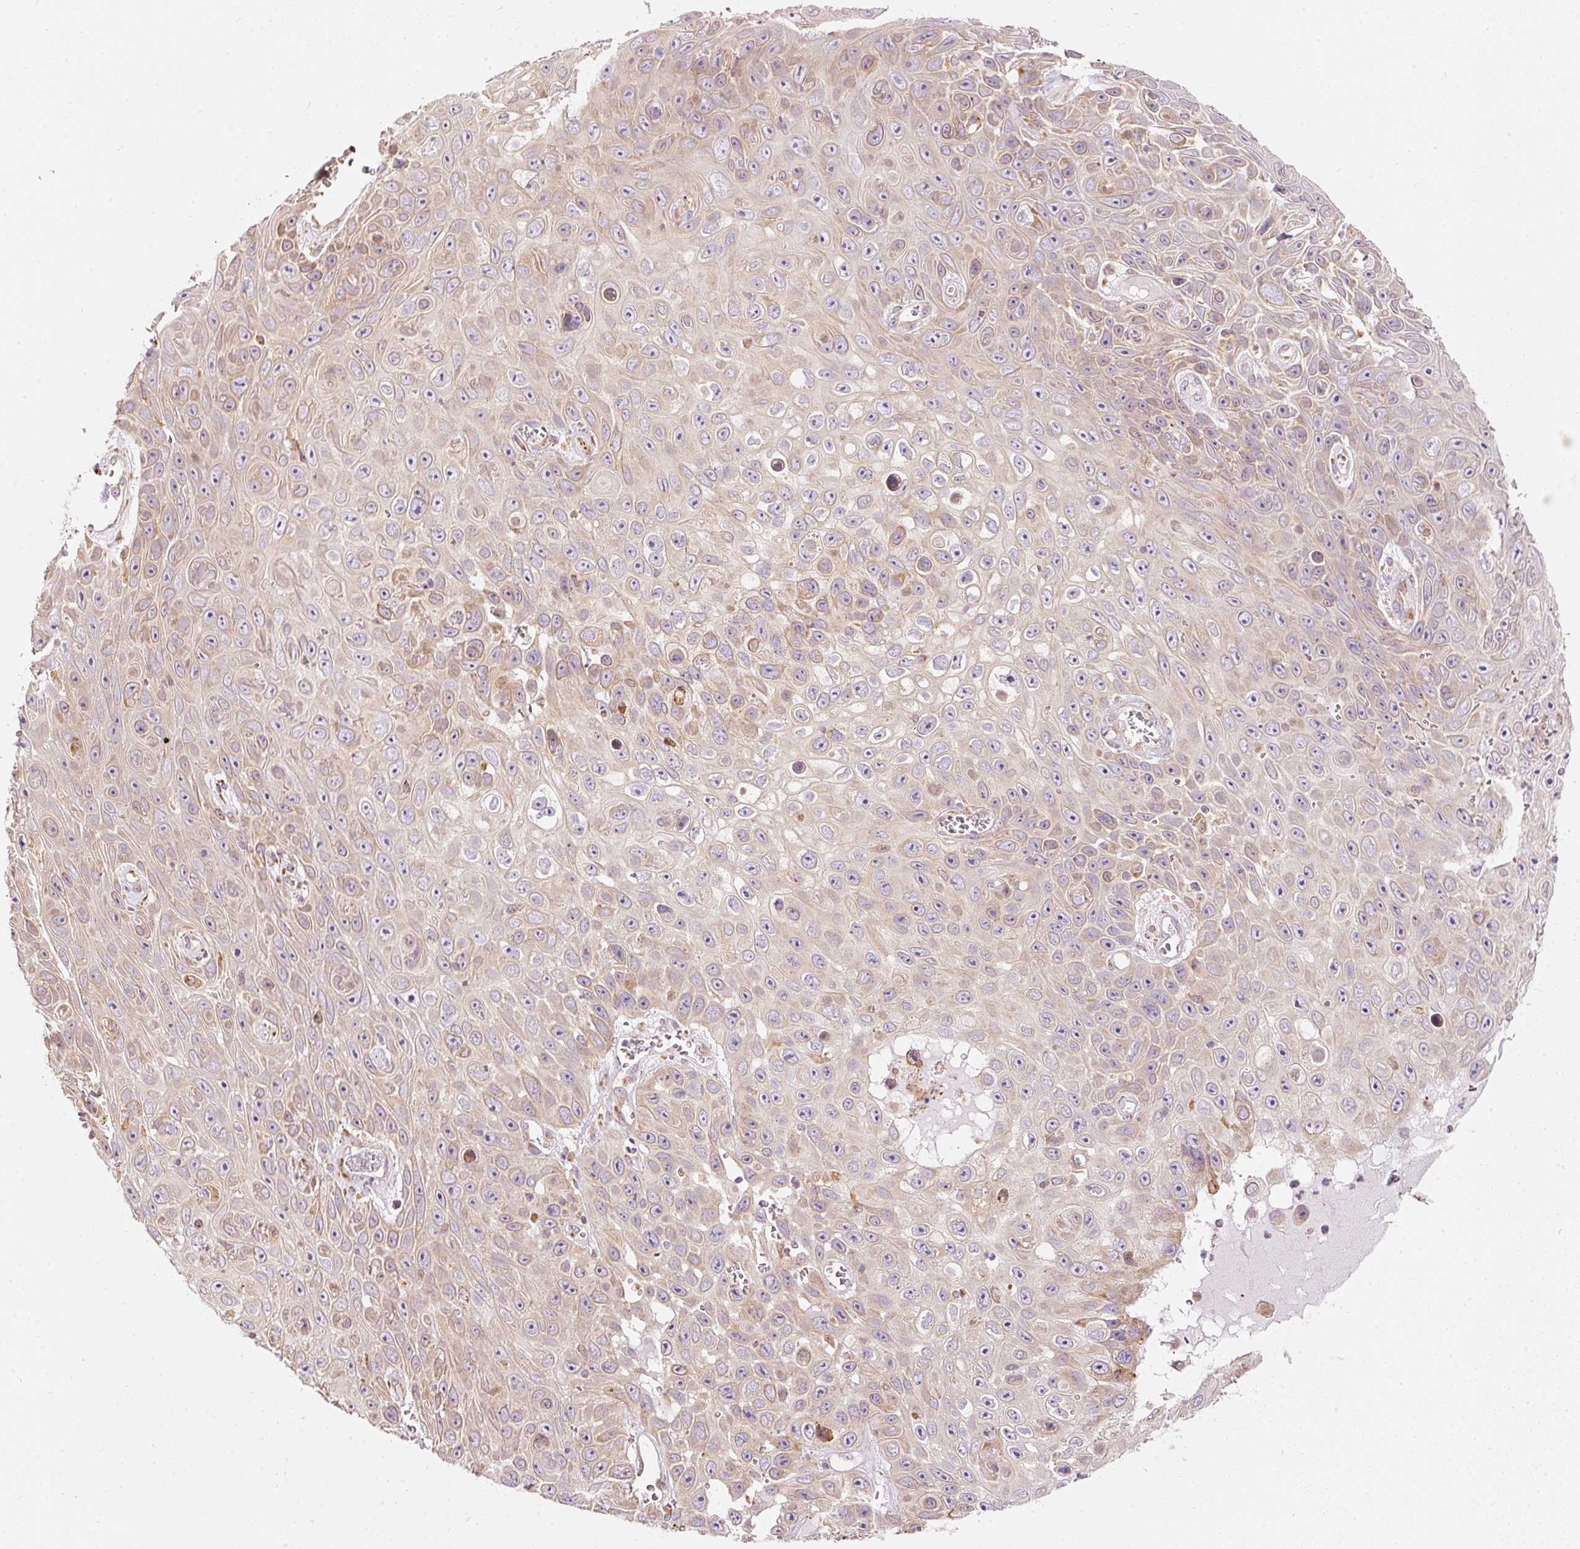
{"staining": {"intensity": "weak", "quantity": "25%-75%", "location": "cytoplasmic/membranous"}, "tissue": "skin cancer", "cell_type": "Tumor cells", "image_type": "cancer", "snomed": [{"axis": "morphology", "description": "Squamous cell carcinoma, NOS"}, {"axis": "topography", "description": "Skin"}], "caption": "This is an image of immunohistochemistry staining of skin squamous cell carcinoma, which shows weak positivity in the cytoplasmic/membranous of tumor cells.", "gene": "SNAPC5", "patient": {"sex": "male", "age": 82}}